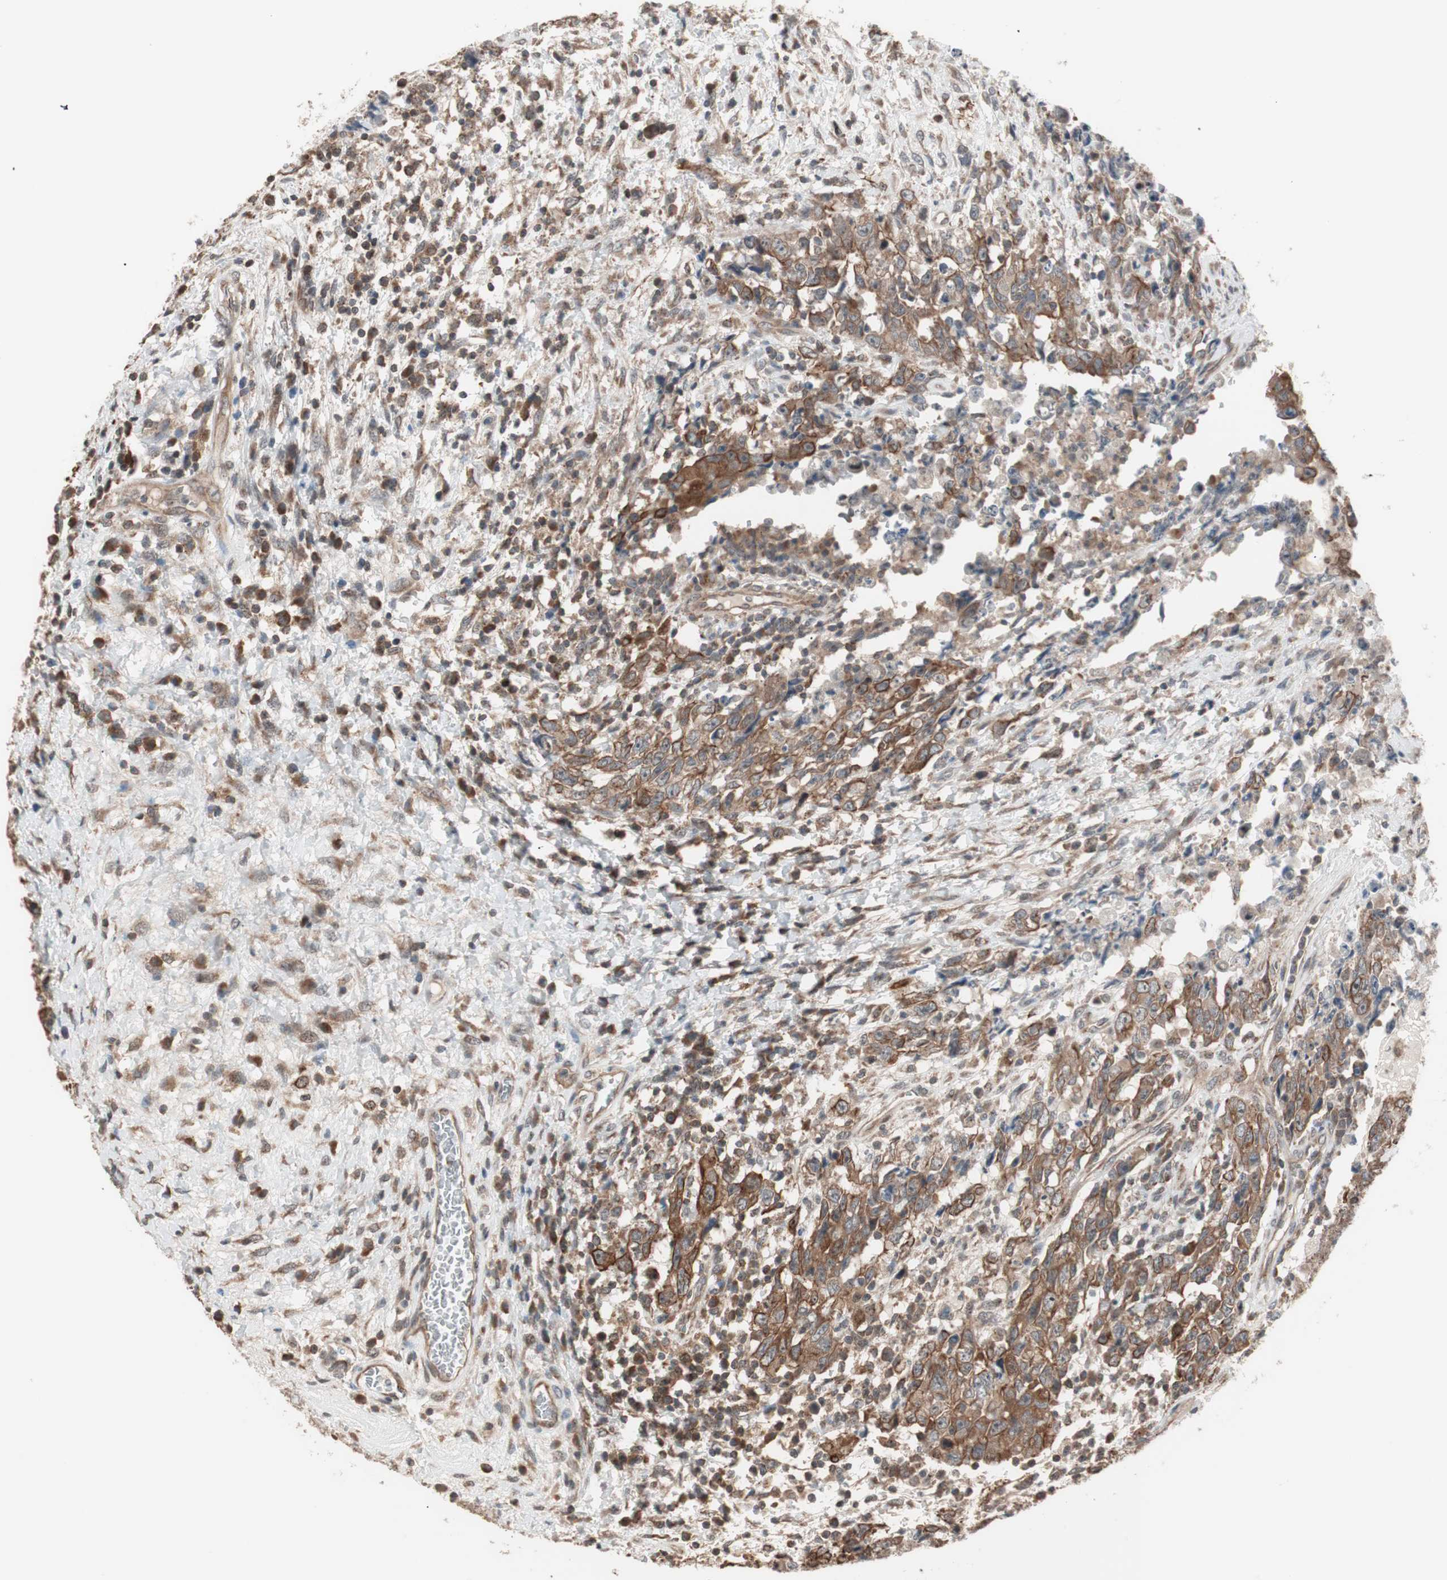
{"staining": {"intensity": "weak", "quantity": ">75%", "location": "cytoplasmic/membranous"}, "tissue": "testis cancer", "cell_type": "Tumor cells", "image_type": "cancer", "snomed": [{"axis": "morphology", "description": "Carcinoma, Embryonal, NOS"}, {"axis": "topography", "description": "Testis"}], "caption": "Testis embryonal carcinoma stained for a protein displays weak cytoplasmic/membranous positivity in tumor cells. The staining was performed using DAB, with brown indicating positive protein expression. Nuclei are stained blue with hematoxylin.", "gene": "FBXO5", "patient": {"sex": "male", "age": 26}}